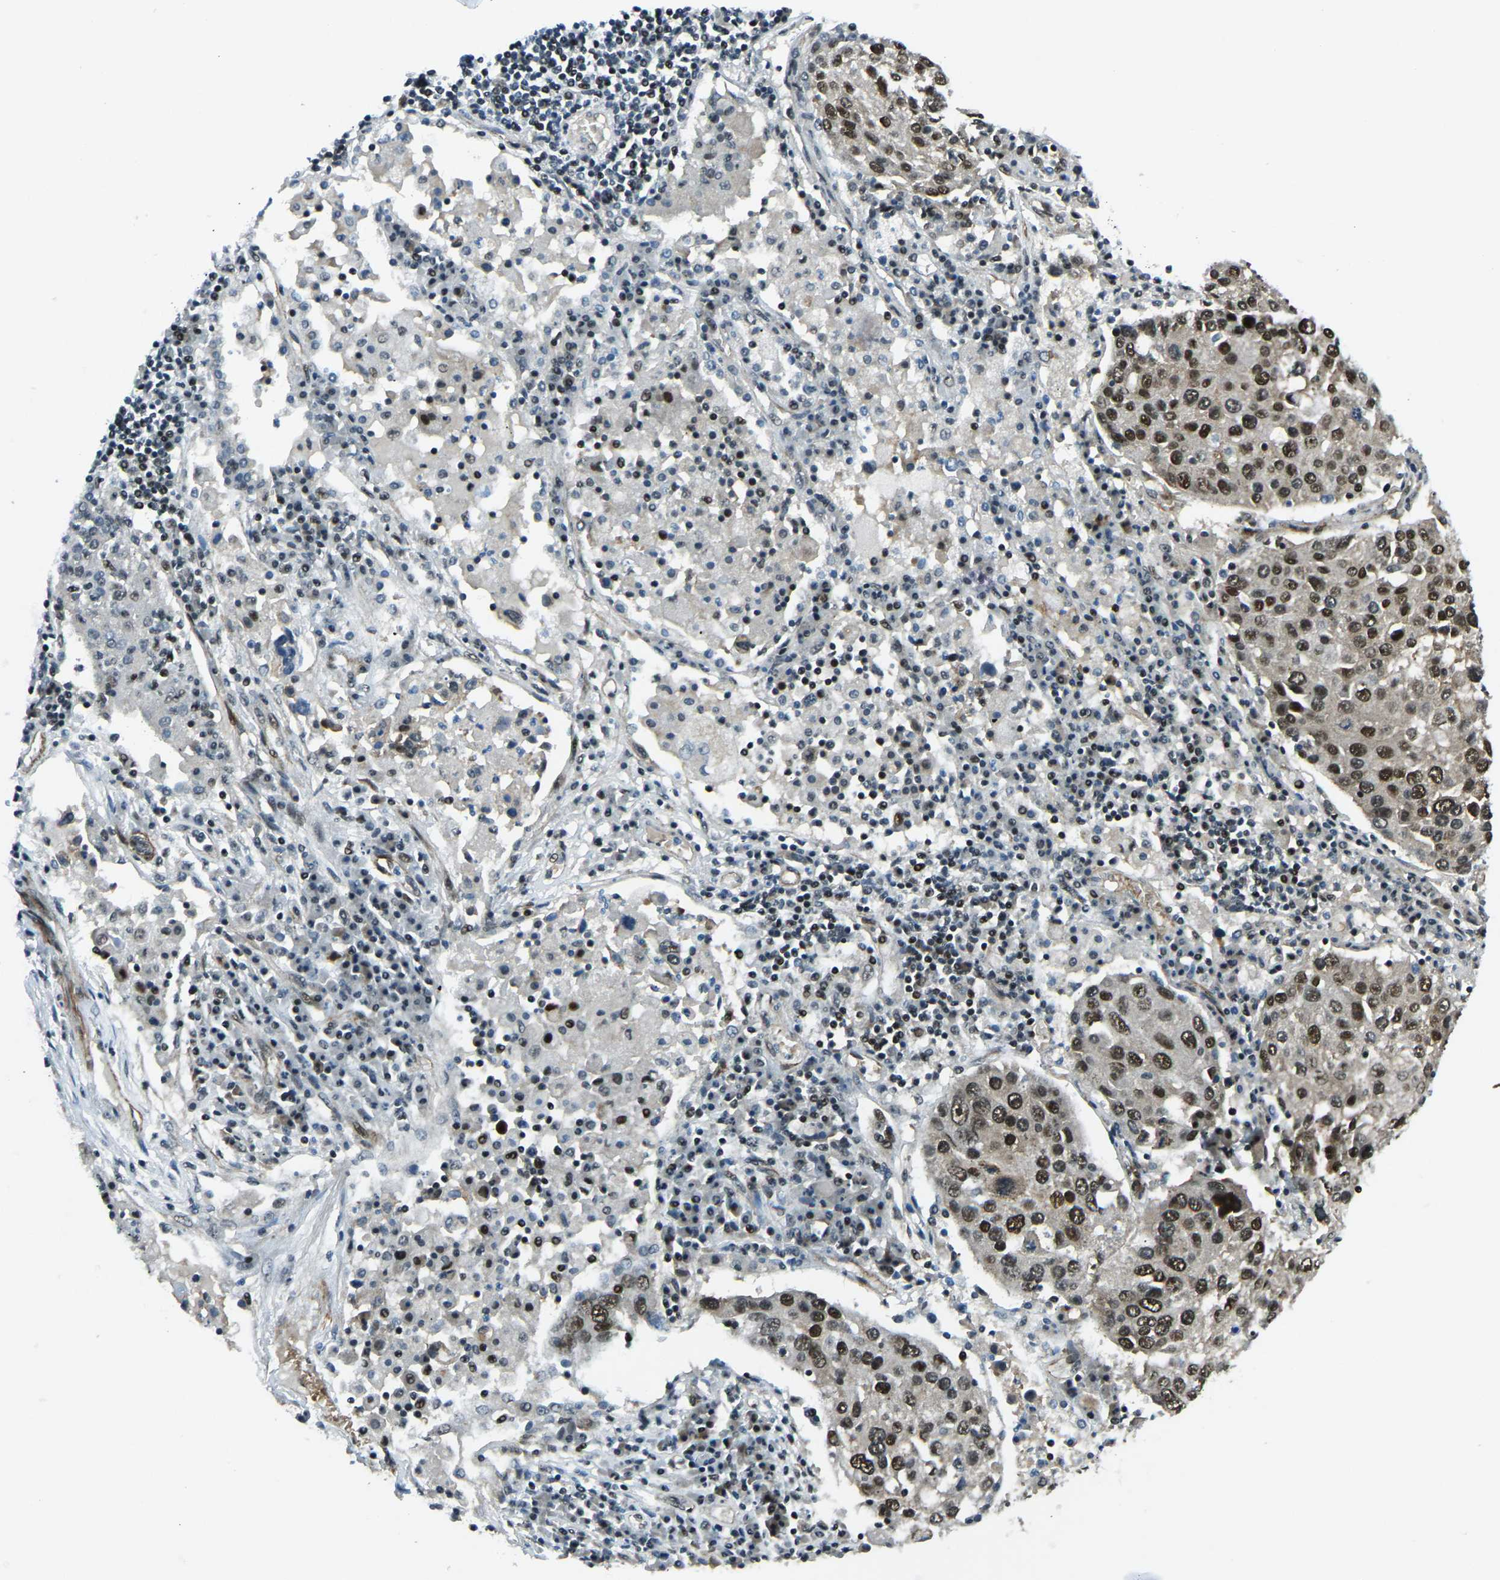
{"staining": {"intensity": "strong", "quantity": ">75%", "location": "nuclear"}, "tissue": "lung cancer", "cell_type": "Tumor cells", "image_type": "cancer", "snomed": [{"axis": "morphology", "description": "Squamous cell carcinoma, NOS"}, {"axis": "topography", "description": "Lung"}], "caption": "Tumor cells display strong nuclear positivity in approximately >75% of cells in squamous cell carcinoma (lung).", "gene": "PRCC", "patient": {"sex": "male", "age": 65}}